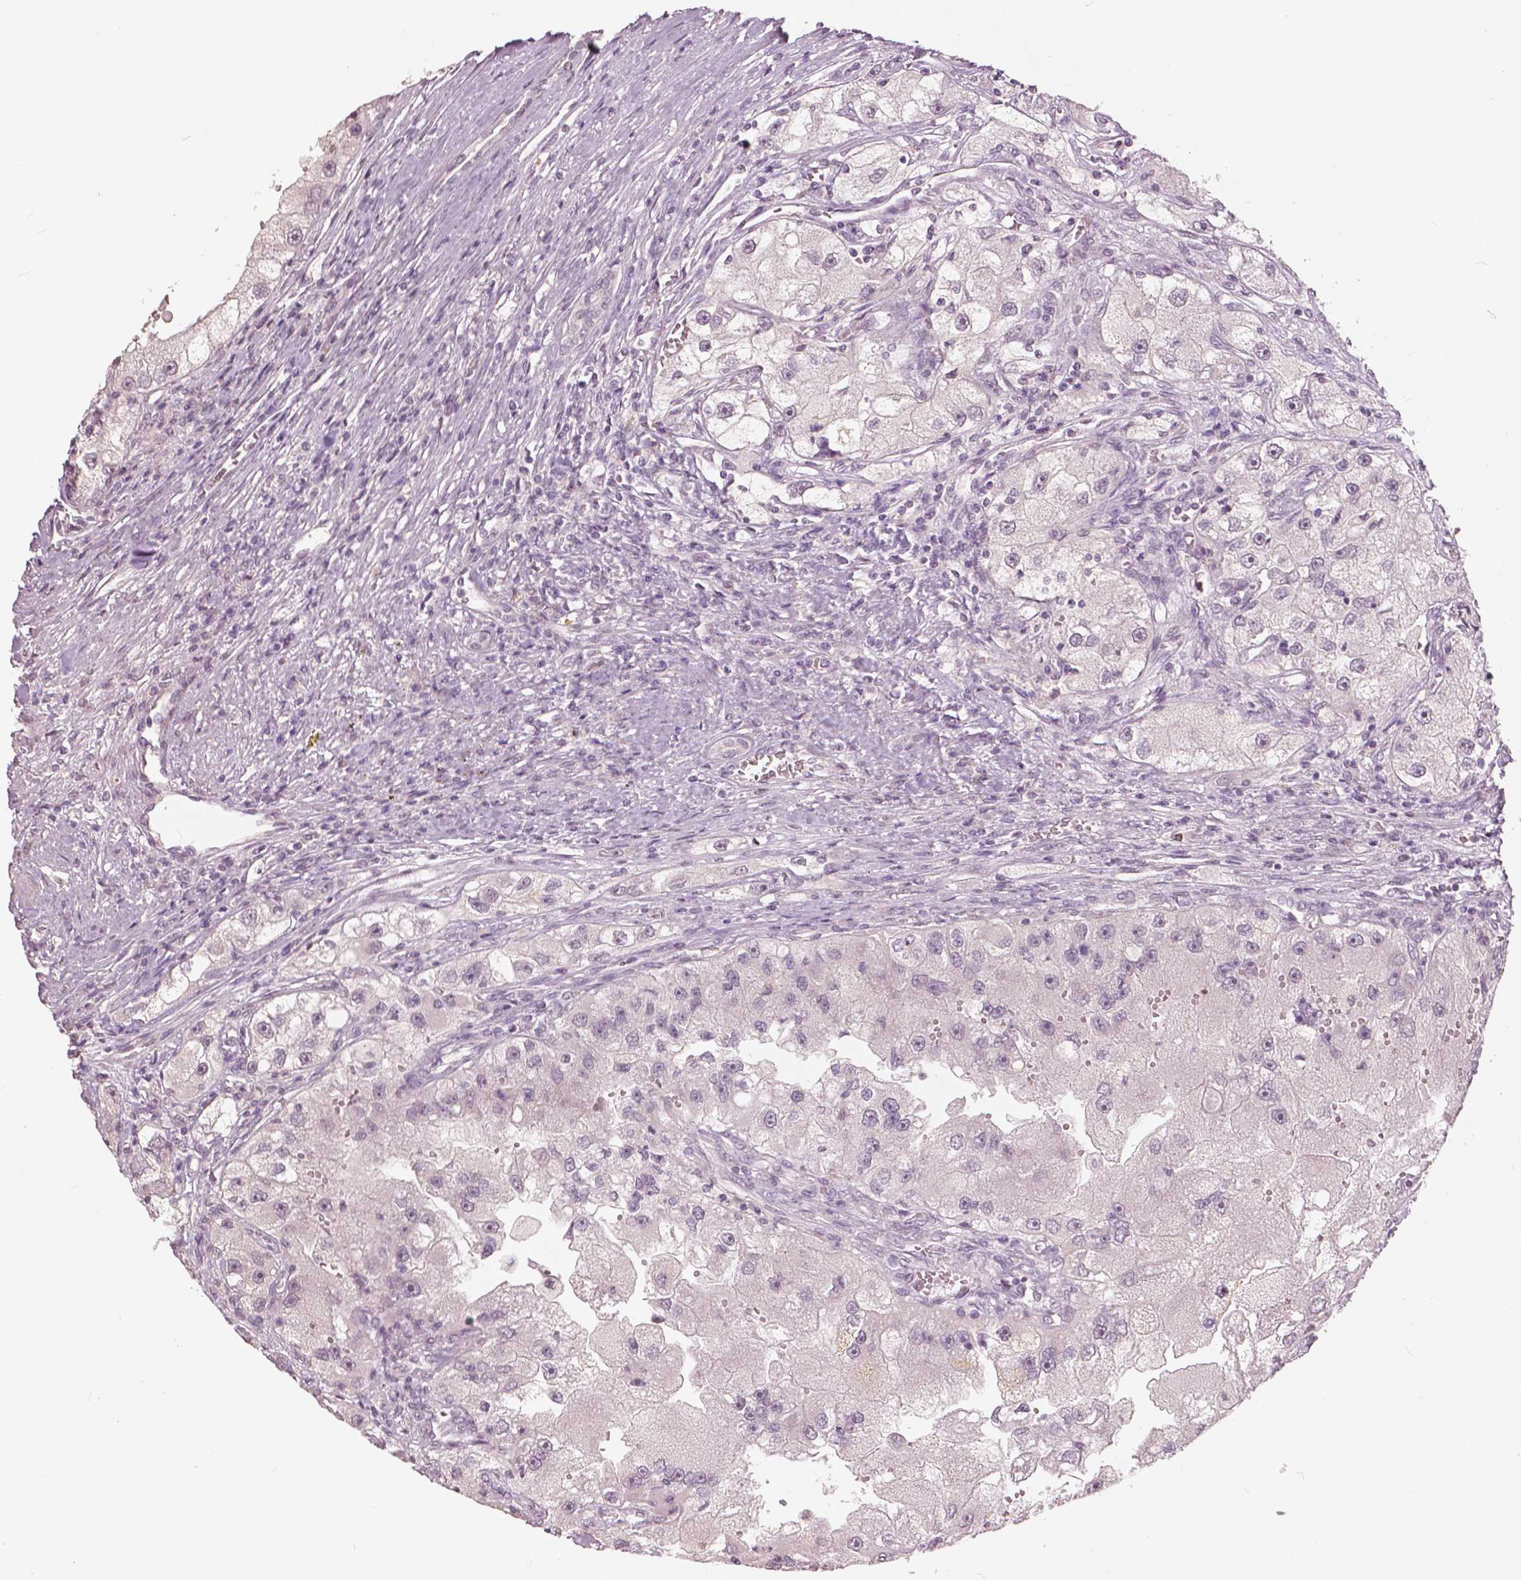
{"staining": {"intensity": "negative", "quantity": "none", "location": "none"}, "tissue": "renal cancer", "cell_type": "Tumor cells", "image_type": "cancer", "snomed": [{"axis": "morphology", "description": "Adenocarcinoma, NOS"}, {"axis": "topography", "description": "Kidney"}], "caption": "Immunohistochemistry (IHC) photomicrograph of neoplastic tissue: human renal cancer (adenocarcinoma) stained with DAB (3,3'-diaminobenzidine) reveals no significant protein expression in tumor cells. The staining is performed using DAB brown chromogen with nuclei counter-stained in using hematoxylin.", "gene": "NANOG", "patient": {"sex": "male", "age": 63}}